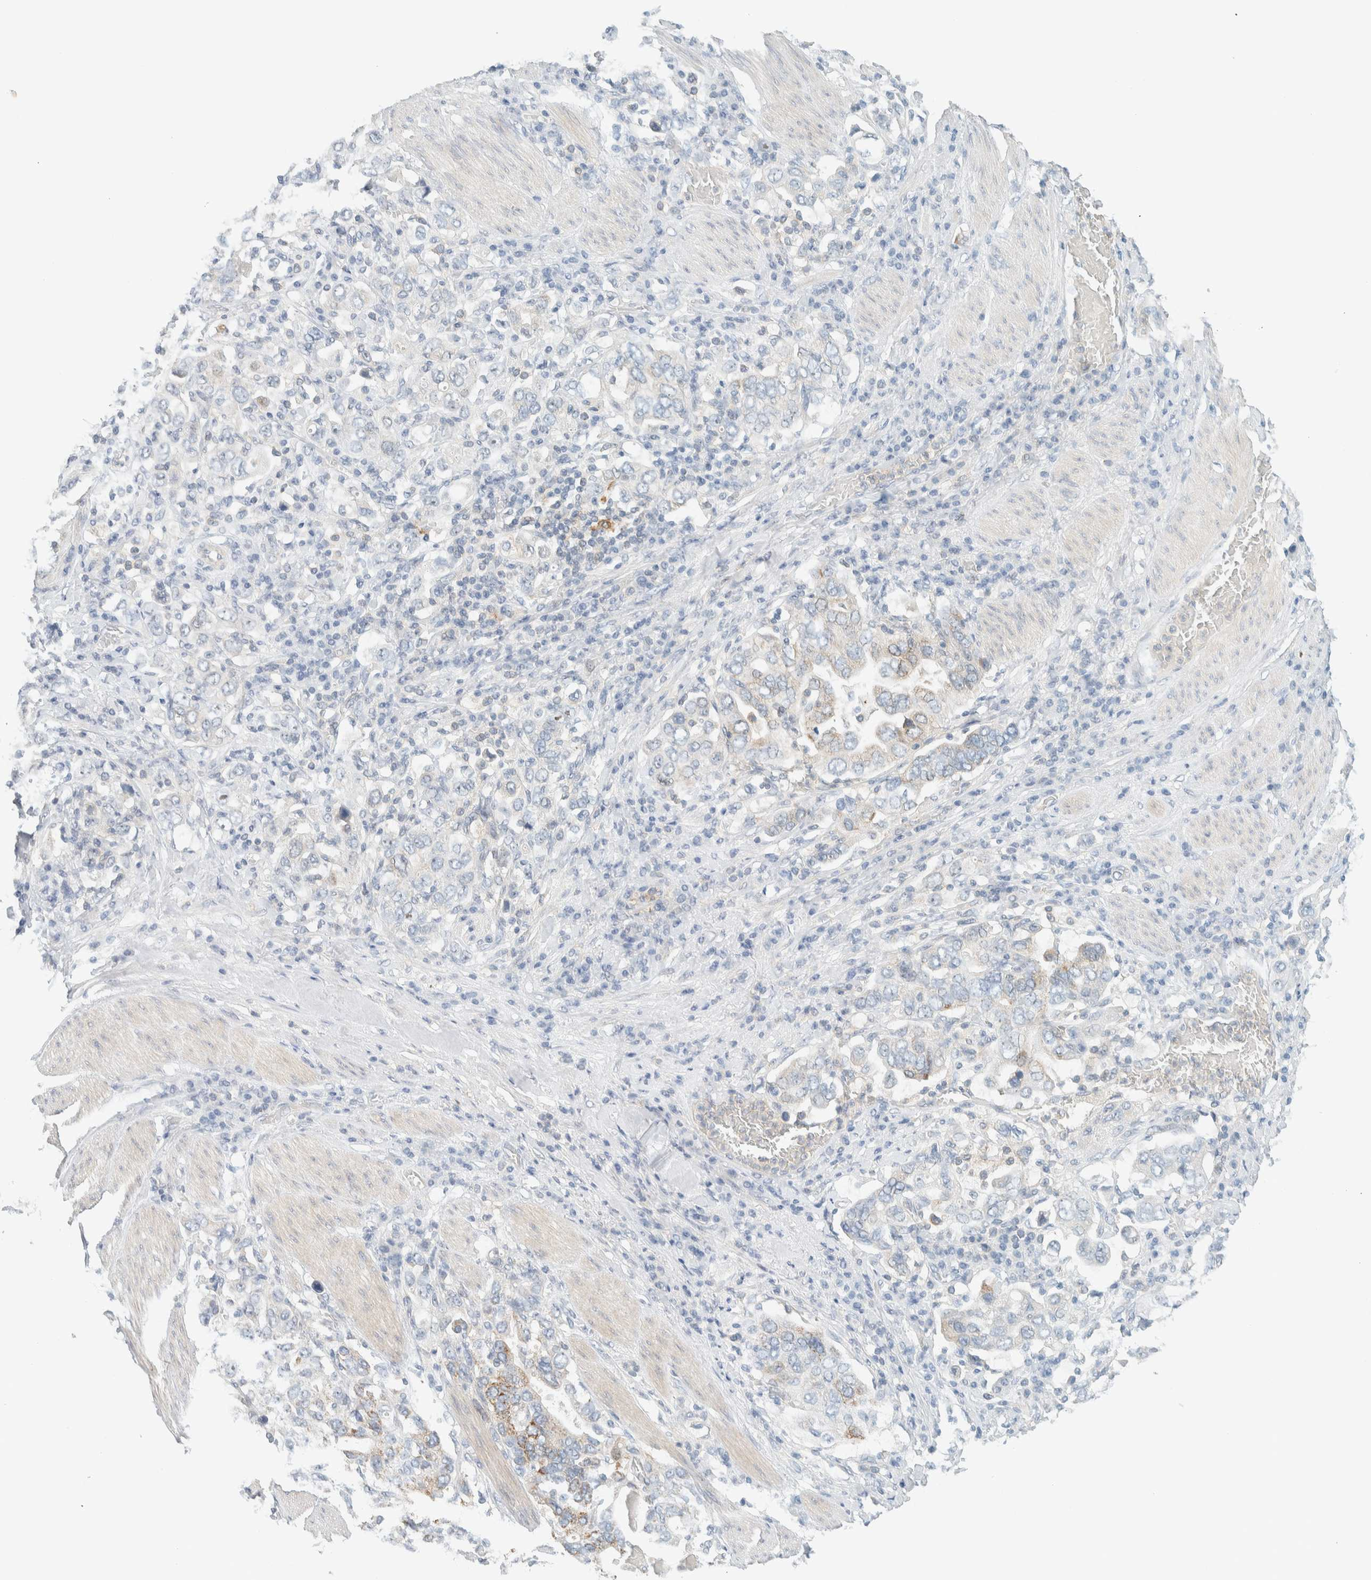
{"staining": {"intensity": "weak", "quantity": "<25%", "location": "cytoplasmic/membranous"}, "tissue": "stomach cancer", "cell_type": "Tumor cells", "image_type": "cancer", "snomed": [{"axis": "morphology", "description": "Adenocarcinoma, NOS"}, {"axis": "topography", "description": "Stomach, upper"}], "caption": "Image shows no protein staining in tumor cells of adenocarcinoma (stomach) tissue. (DAB (3,3'-diaminobenzidine) immunohistochemistry with hematoxylin counter stain).", "gene": "NDE1", "patient": {"sex": "male", "age": 62}}